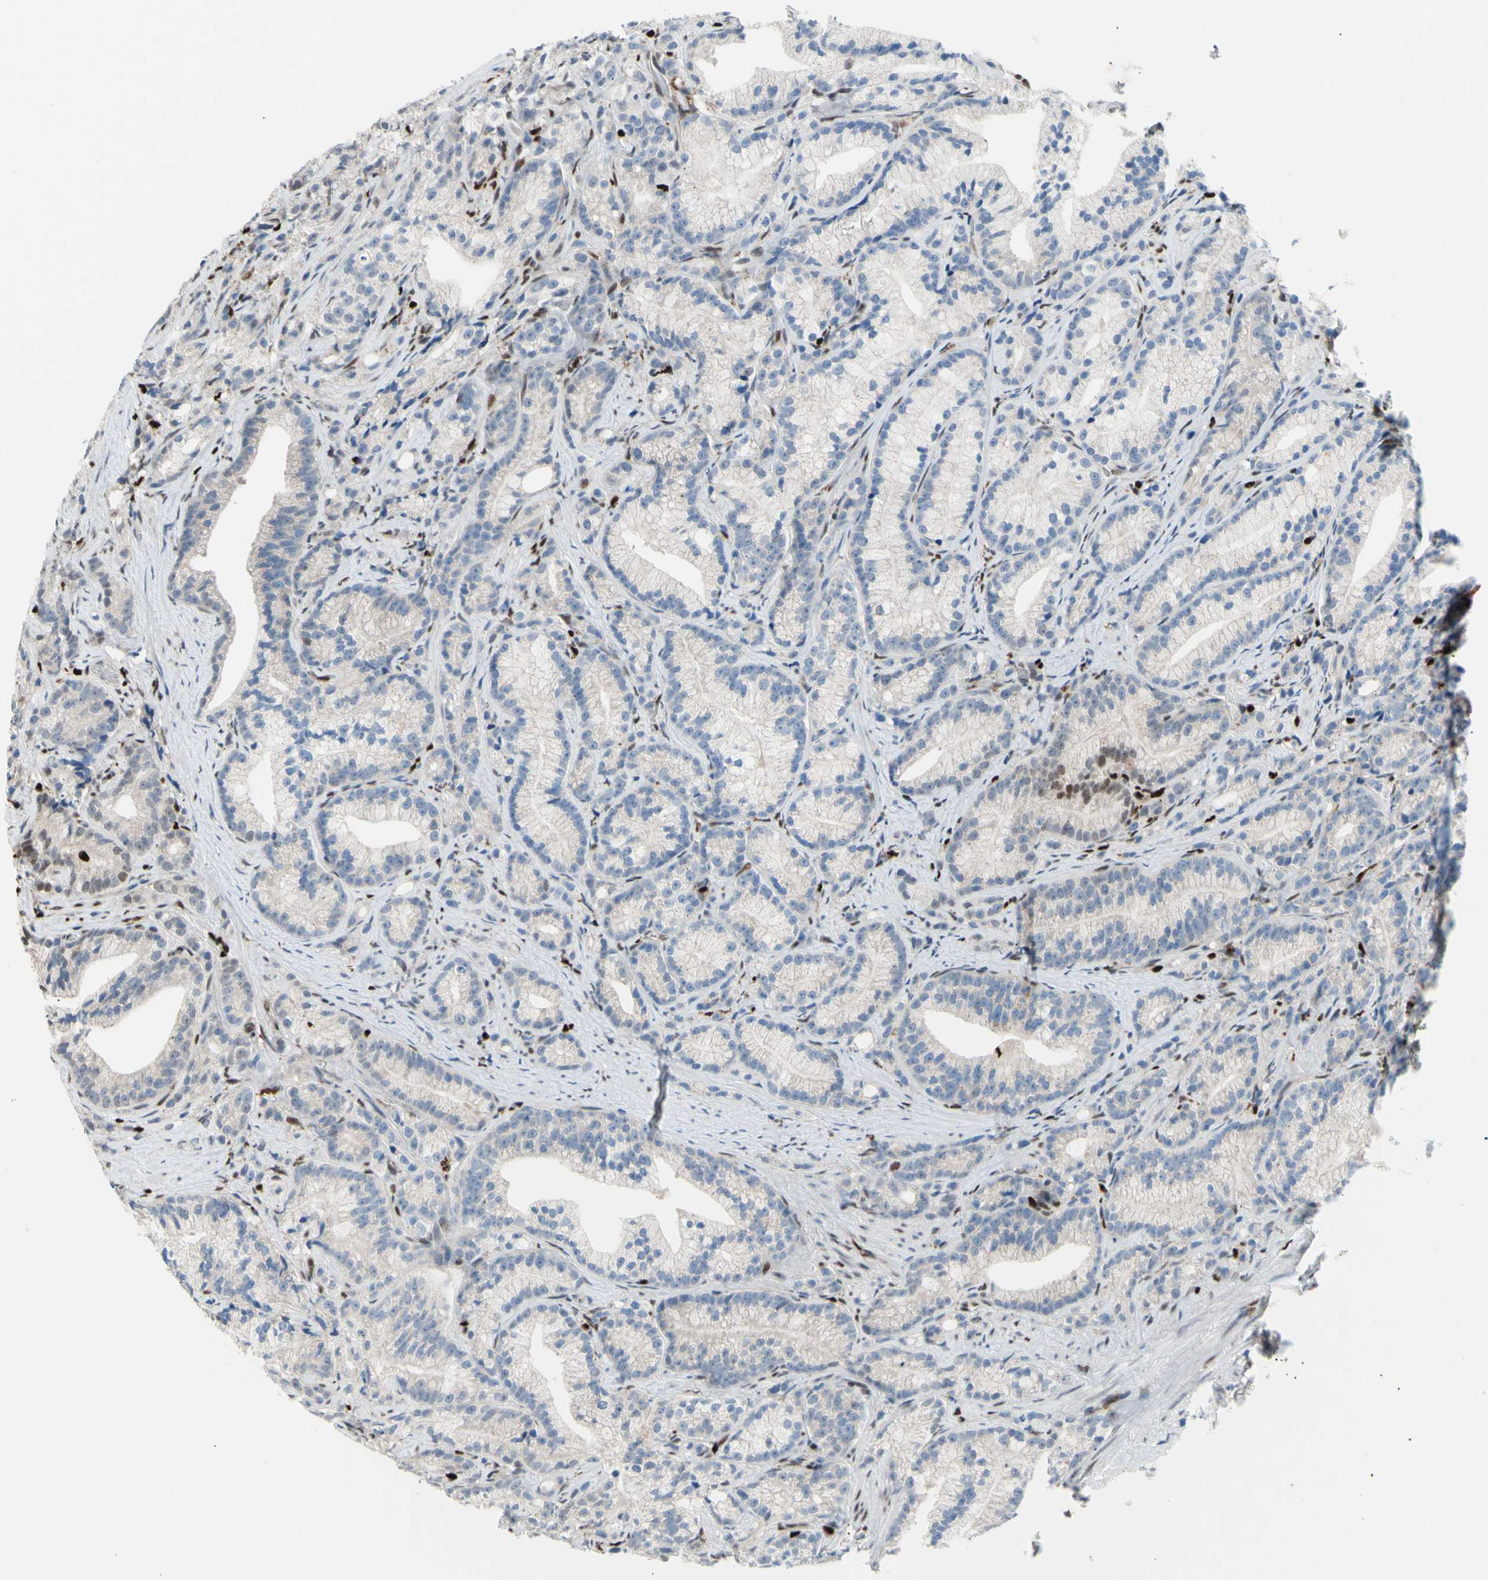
{"staining": {"intensity": "weak", "quantity": ">75%", "location": "cytoplasmic/membranous"}, "tissue": "prostate cancer", "cell_type": "Tumor cells", "image_type": "cancer", "snomed": [{"axis": "morphology", "description": "Adenocarcinoma, Low grade"}, {"axis": "topography", "description": "Prostate"}], "caption": "IHC image of human prostate adenocarcinoma (low-grade) stained for a protein (brown), which shows low levels of weak cytoplasmic/membranous expression in about >75% of tumor cells.", "gene": "EED", "patient": {"sex": "male", "age": 89}}